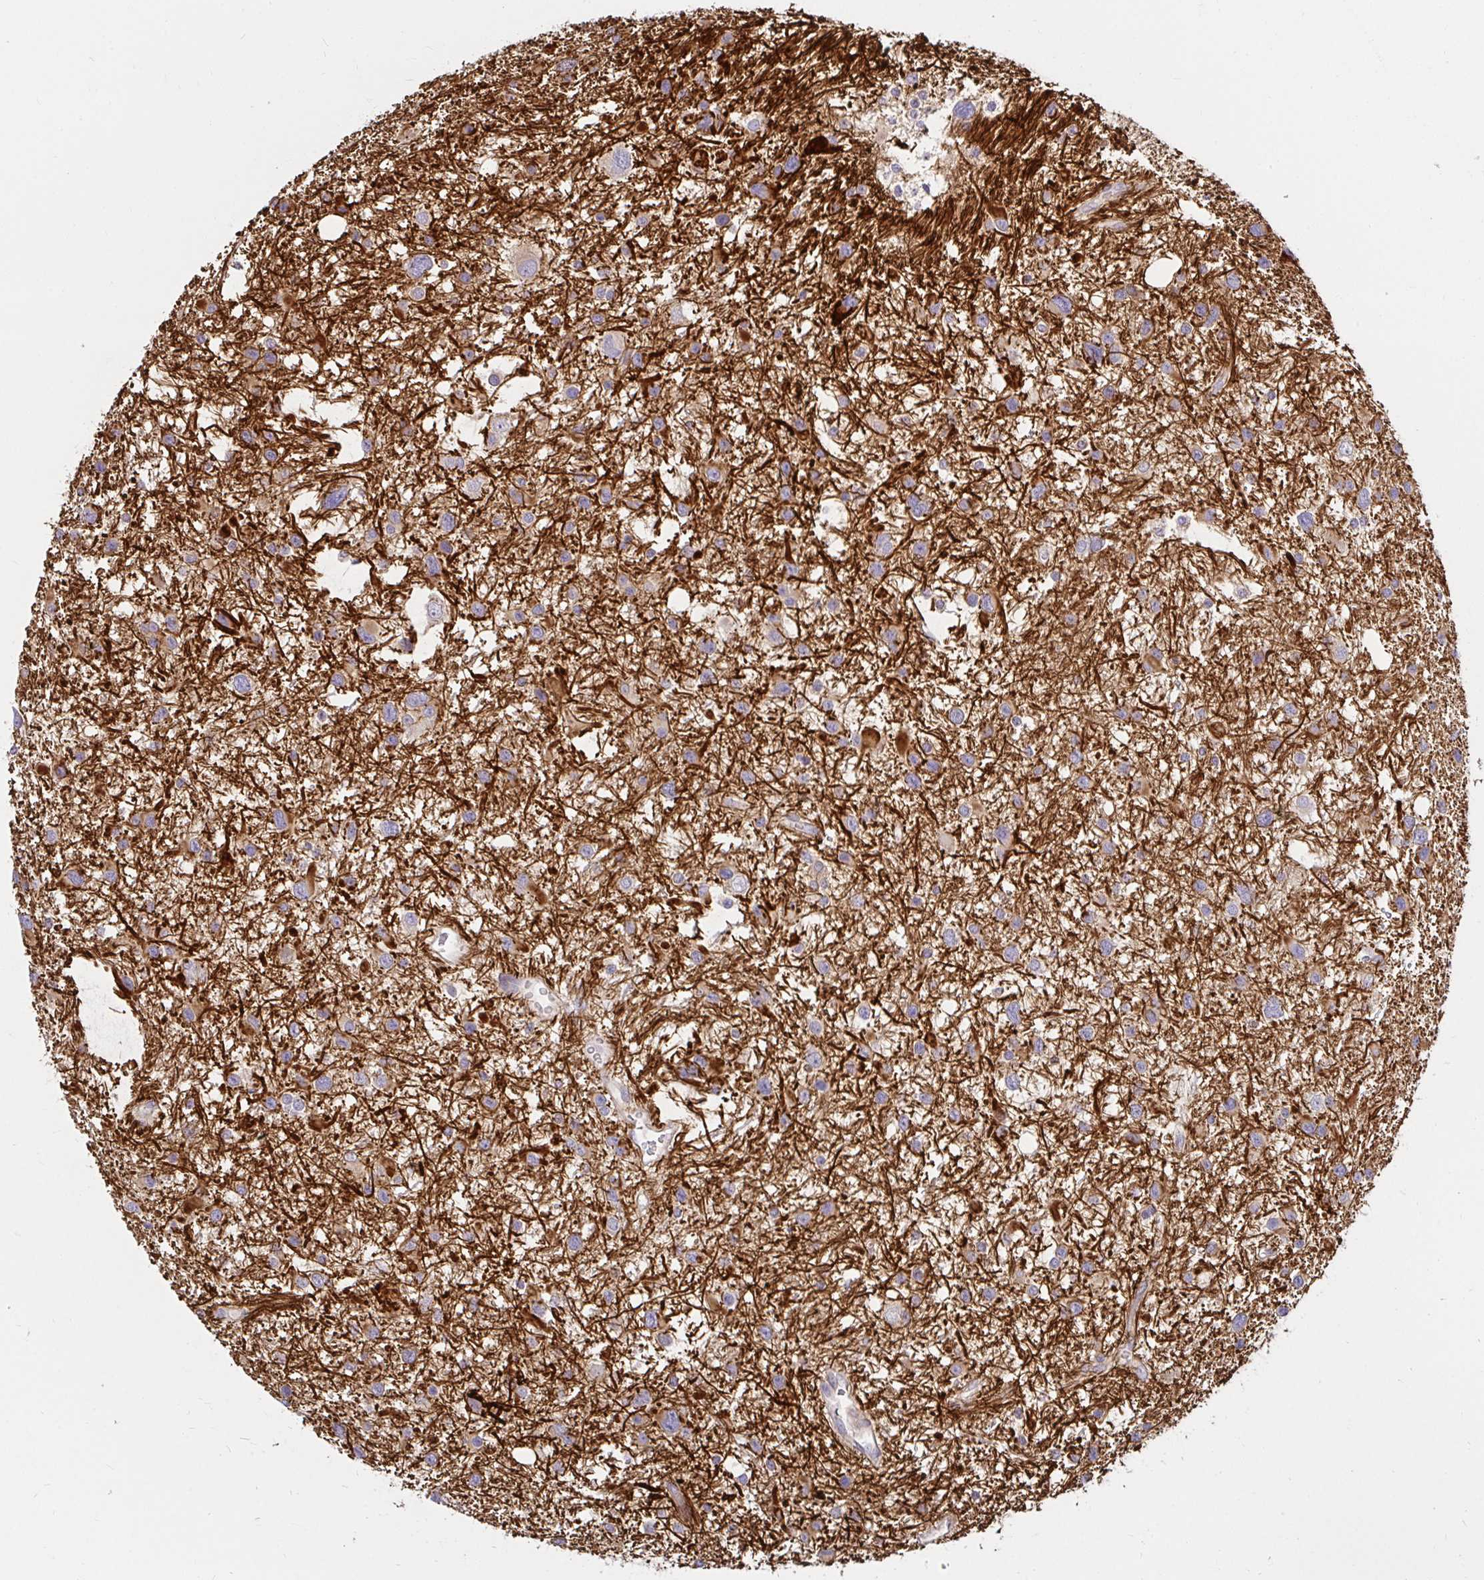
{"staining": {"intensity": "weak", "quantity": "25%-75%", "location": "cytoplasmic/membranous"}, "tissue": "glioma", "cell_type": "Tumor cells", "image_type": "cancer", "snomed": [{"axis": "morphology", "description": "Glioma, malignant, Low grade"}, {"axis": "topography", "description": "Brain"}], "caption": "IHC histopathology image of human low-grade glioma (malignant) stained for a protein (brown), which demonstrates low levels of weak cytoplasmic/membranous staining in approximately 25%-75% of tumor cells.", "gene": "ITGA2", "patient": {"sex": "female", "age": 32}}